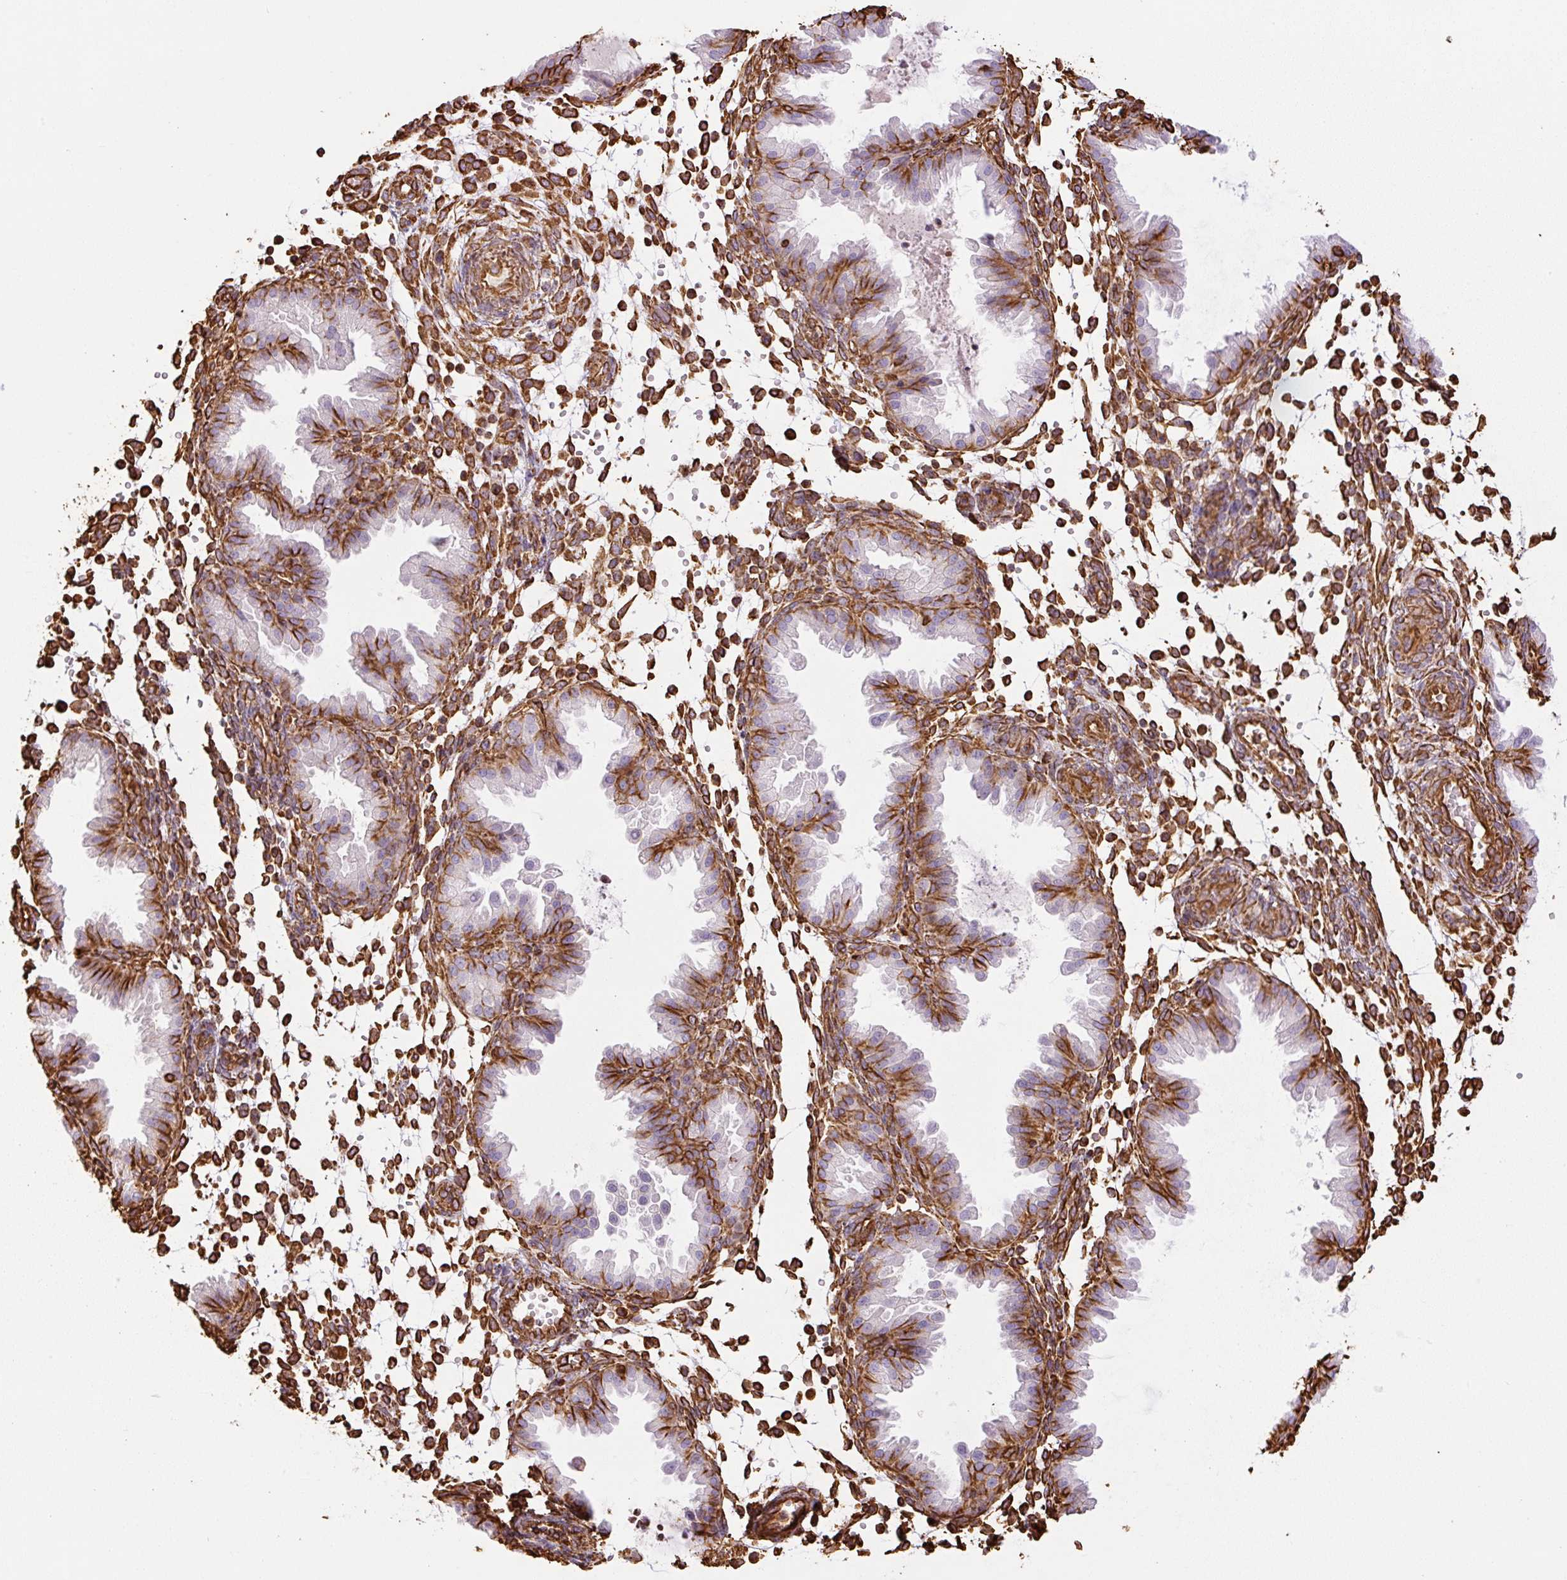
{"staining": {"intensity": "strong", "quantity": "25%-75%", "location": "cytoplasmic/membranous"}, "tissue": "endometrium", "cell_type": "Cells in endometrial stroma", "image_type": "normal", "snomed": [{"axis": "morphology", "description": "Normal tissue, NOS"}, {"axis": "topography", "description": "Endometrium"}], "caption": "The micrograph exhibits a brown stain indicating the presence of a protein in the cytoplasmic/membranous of cells in endometrial stroma in endometrium.", "gene": "VIM", "patient": {"sex": "female", "age": 33}}